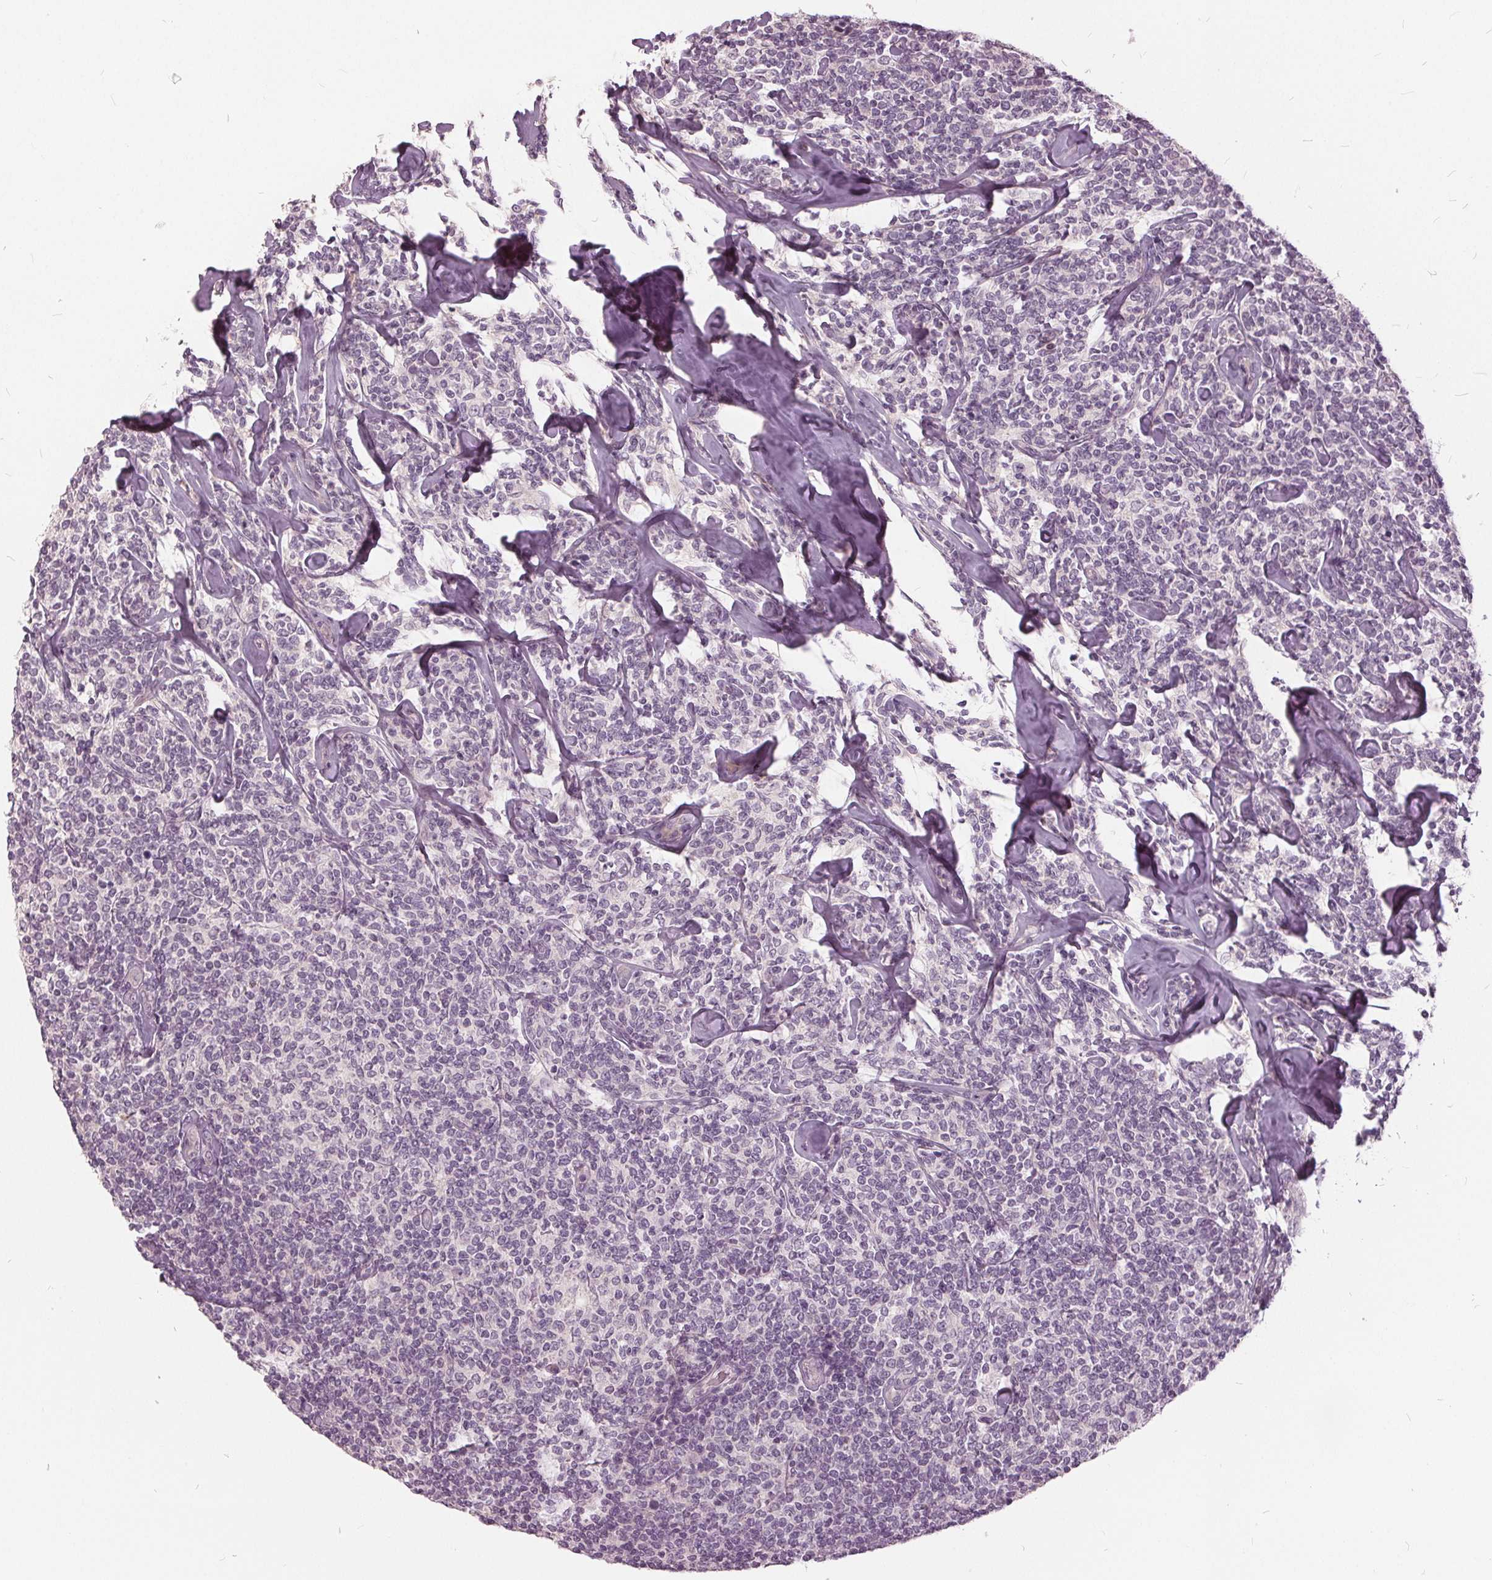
{"staining": {"intensity": "negative", "quantity": "none", "location": "none"}, "tissue": "lymphoma", "cell_type": "Tumor cells", "image_type": "cancer", "snomed": [{"axis": "morphology", "description": "Malignant lymphoma, non-Hodgkin's type, Low grade"}, {"axis": "topography", "description": "Lymph node"}], "caption": "Tumor cells are negative for brown protein staining in low-grade malignant lymphoma, non-Hodgkin's type.", "gene": "KLK13", "patient": {"sex": "female", "age": 56}}